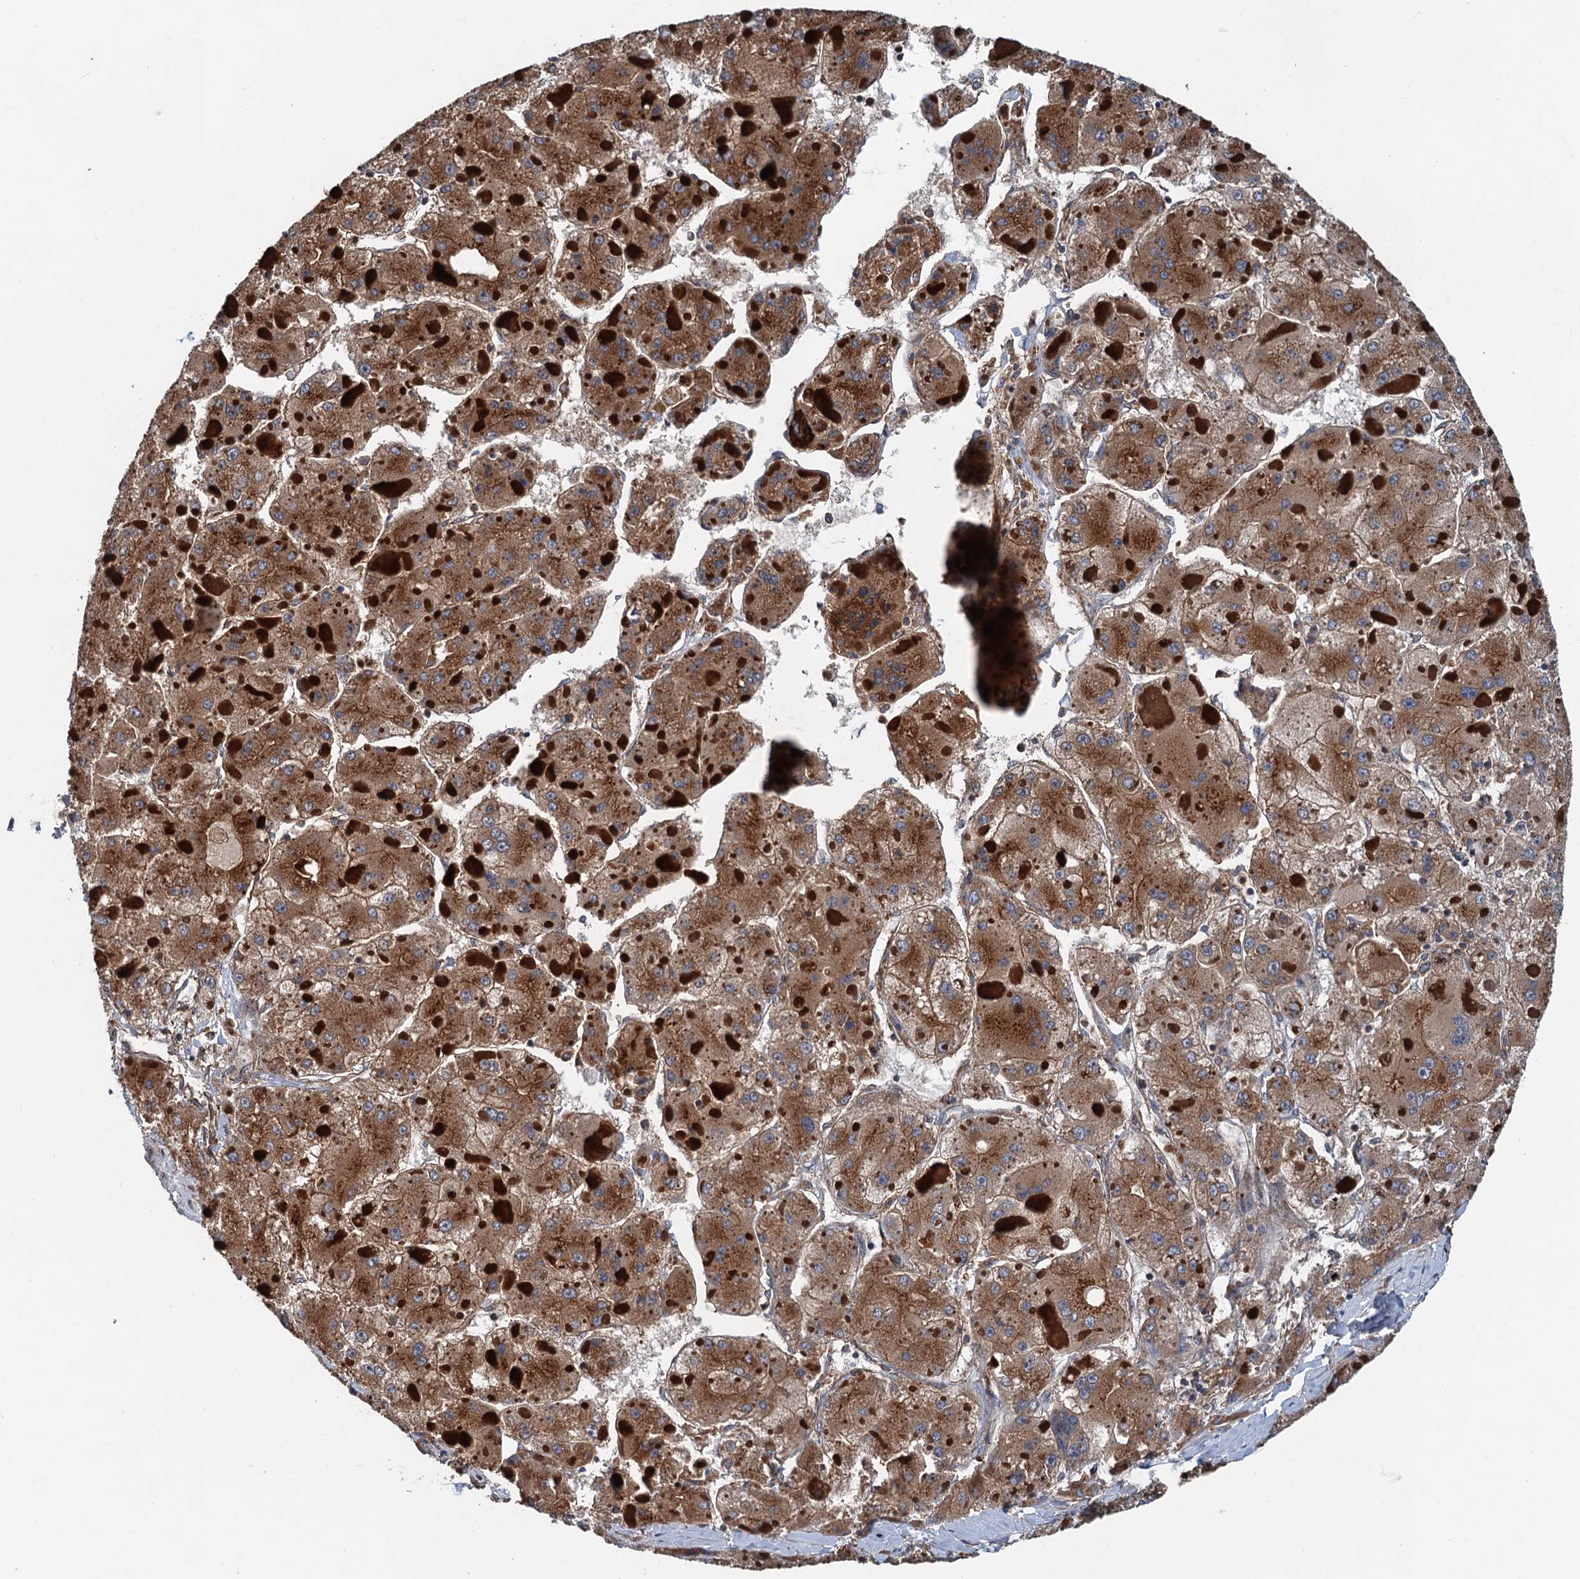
{"staining": {"intensity": "strong", "quantity": ">75%", "location": "cytoplasmic/membranous"}, "tissue": "liver cancer", "cell_type": "Tumor cells", "image_type": "cancer", "snomed": [{"axis": "morphology", "description": "Carcinoma, Hepatocellular, NOS"}, {"axis": "topography", "description": "Liver"}], "caption": "There is high levels of strong cytoplasmic/membranous expression in tumor cells of liver hepatocellular carcinoma, as demonstrated by immunohistochemical staining (brown color).", "gene": "COG3", "patient": {"sex": "female", "age": 73}}